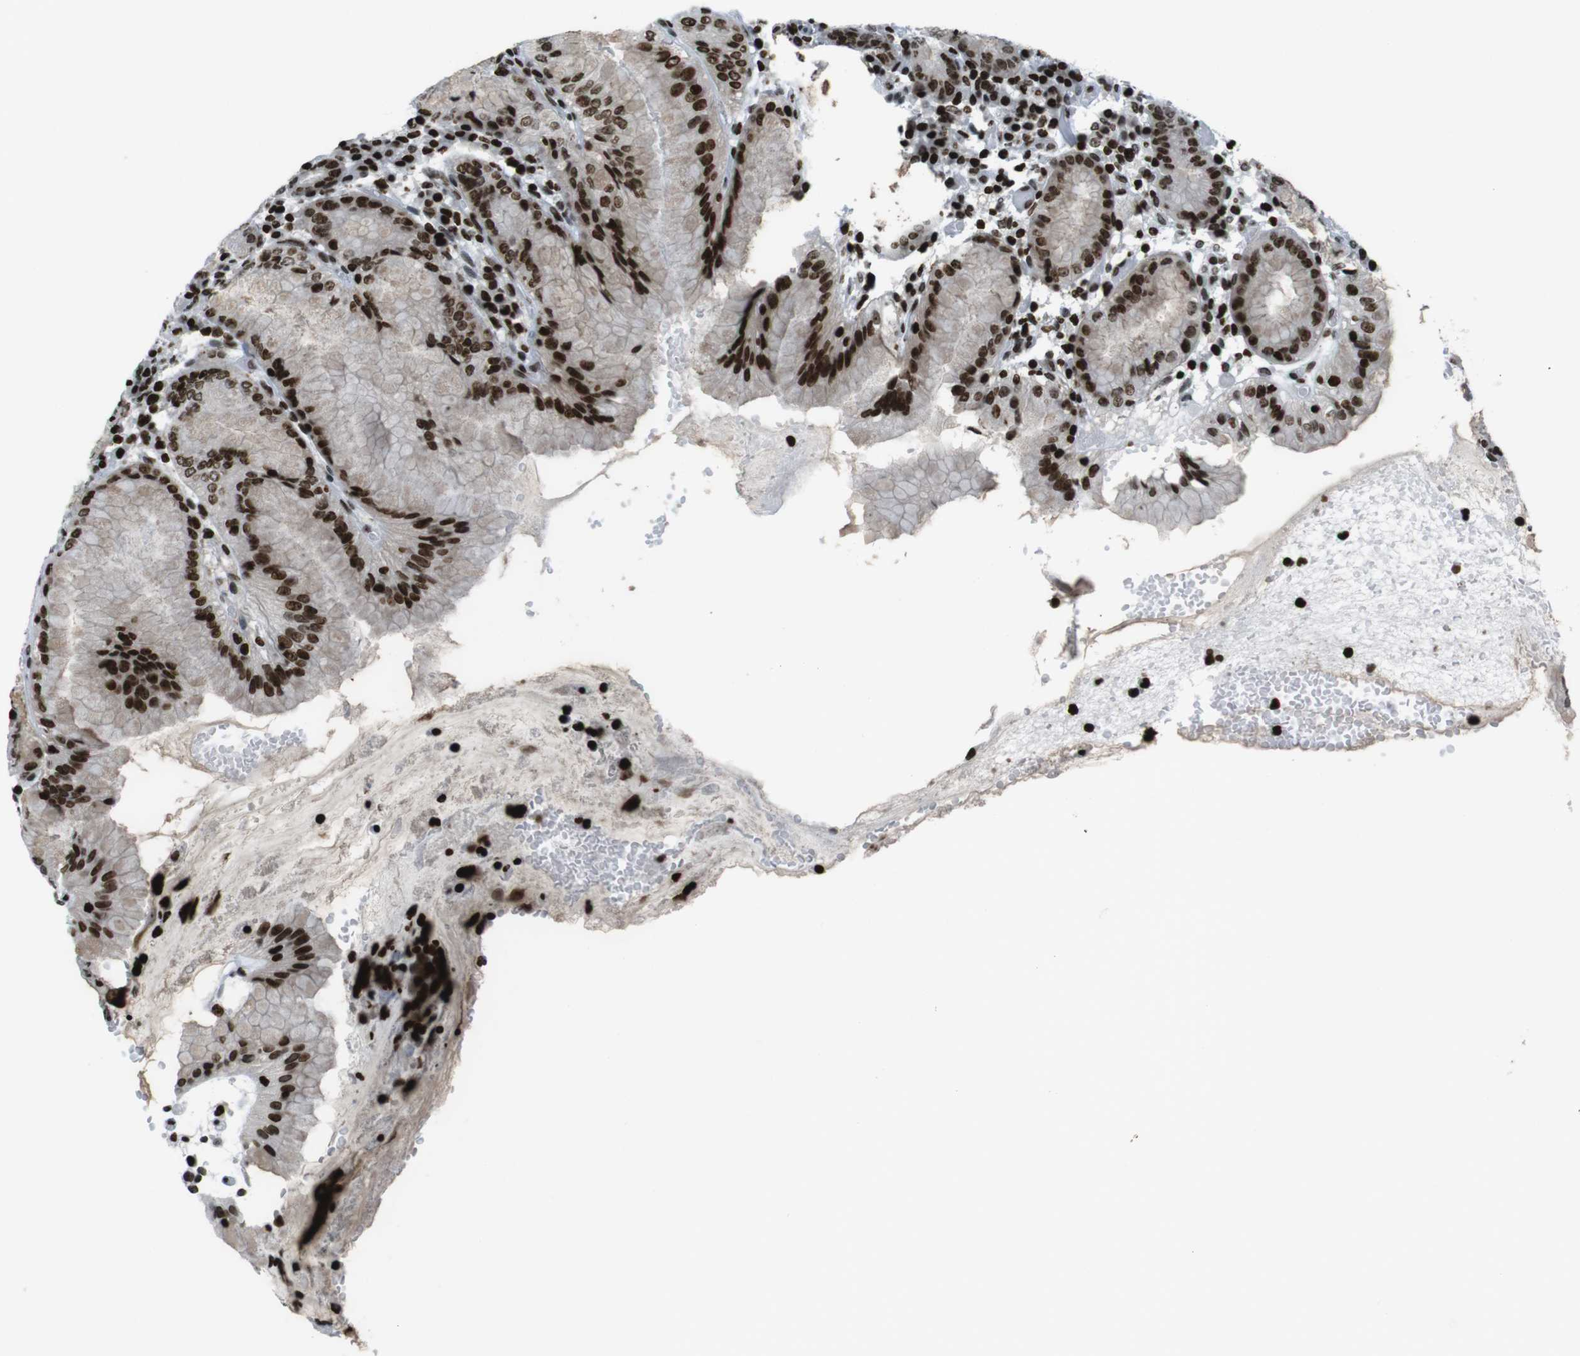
{"staining": {"intensity": "strong", "quantity": ">75%", "location": "nuclear"}, "tissue": "stomach", "cell_type": "Glandular cells", "image_type": "normal", "snomed": [{"axis": "morphology", "description": "Normal tissue, NOS"}, {"axis": "topography", "description": "Stomach"}, {"axis": "topography", "description": "Stomach, lower"}], "caption": "High-power microscopy captured an immunohistochemistry (IHC) histopathology image of benign stomach, revealing strong nuclear expression in about >75% of glandular cells.", "gene": "H2AC8", "patient": {"sex": "female", "age": 75}}